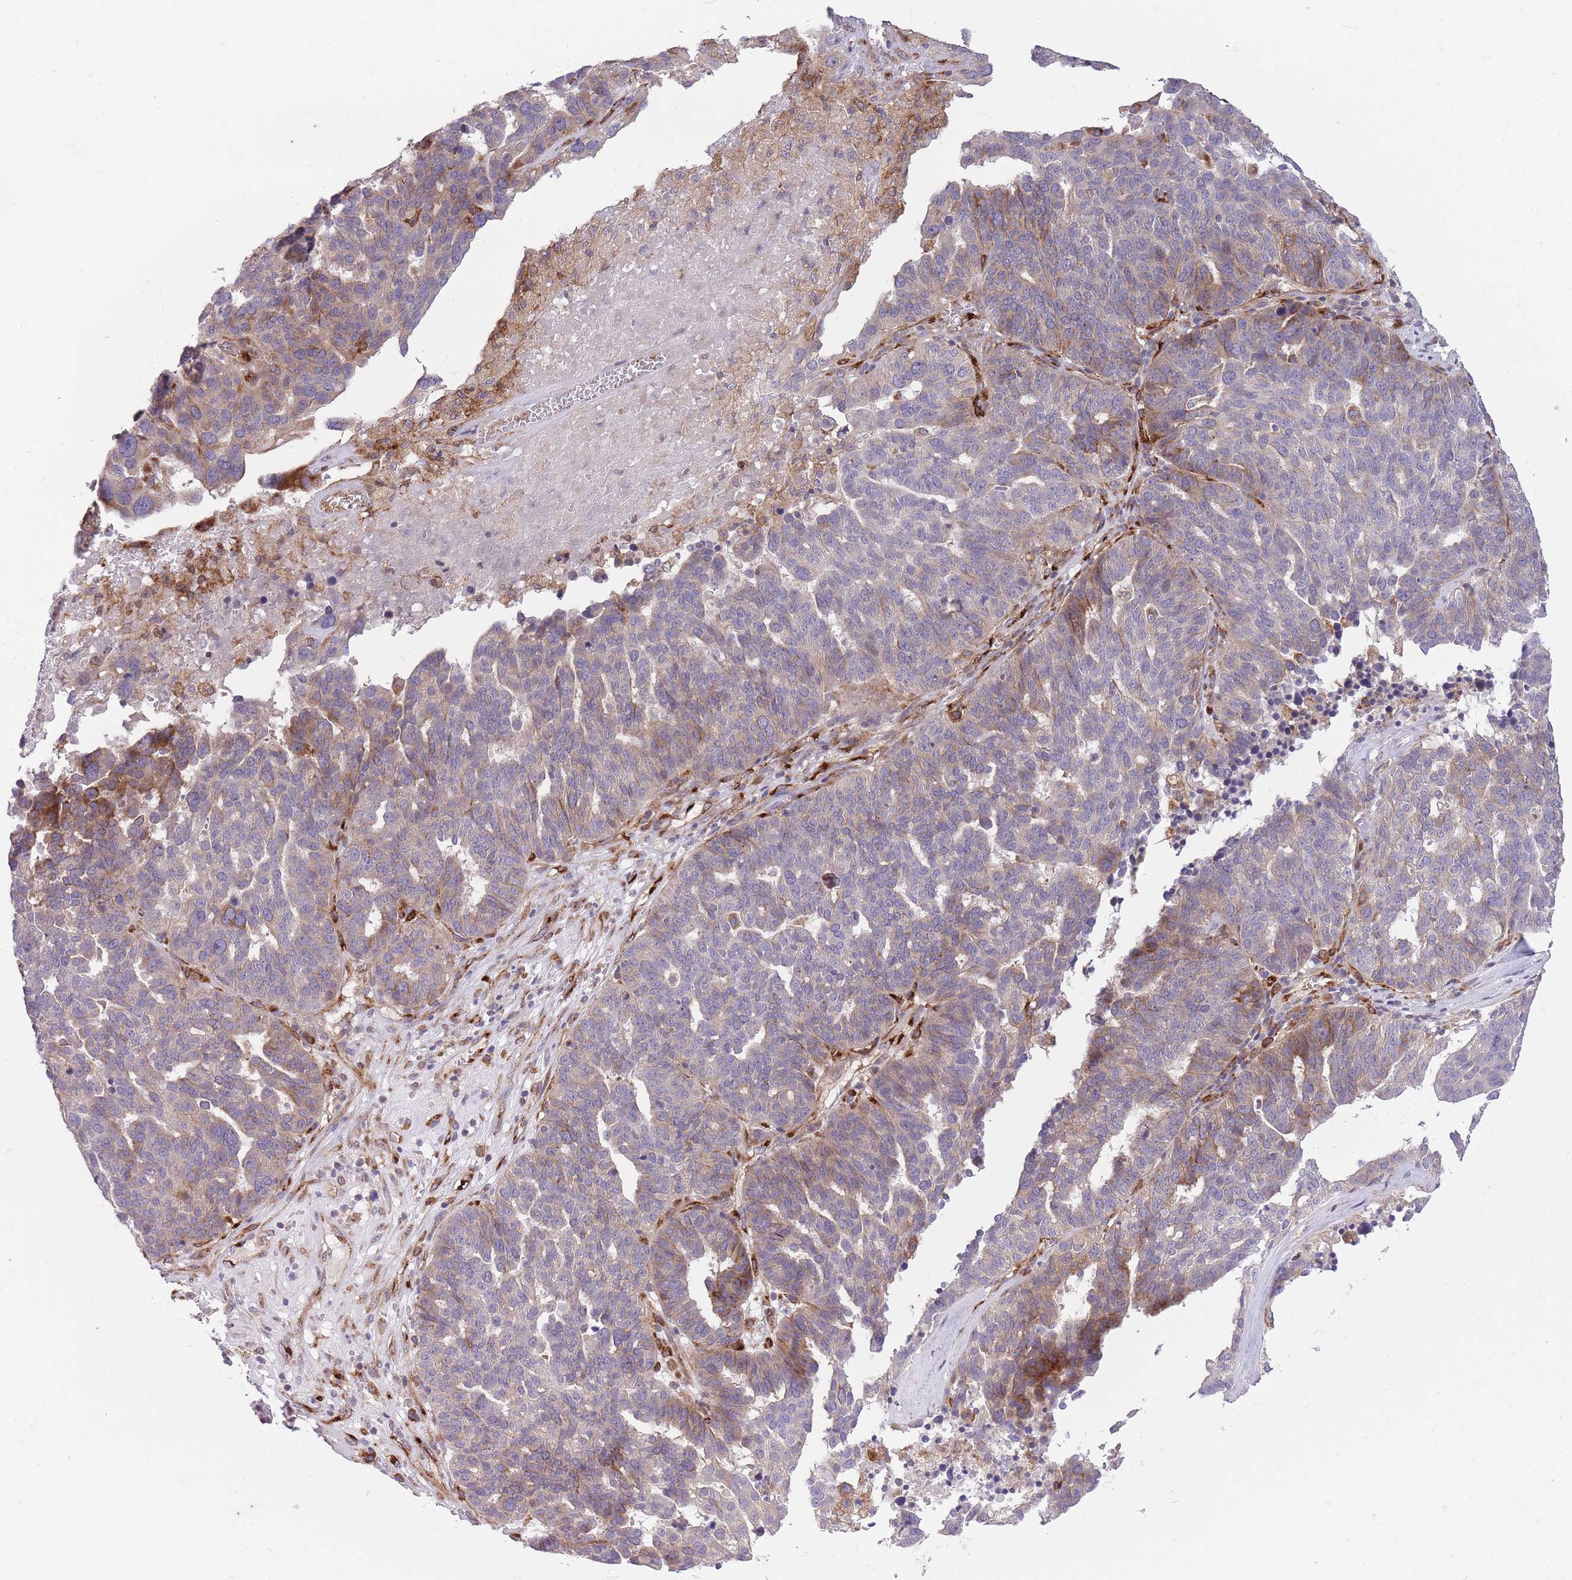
{"staining": {"intensity": "moderate", "quantity": "<25%", "location": "cytoplasmic/membranous"}, "tissue": "ovarian cancer", "cell_type": "Tumor cells", "image_type": "cancer", "snomed": [{"axis": "morphology", "description": "Cystadenocarcinoma, serous, NOS"}, {"axis": "topography", "description": "Ovary"}], "caption": "Tumor cells display moderate cytoplasmic/membranous expression in about <25% of cells in ovarian serous cystadenocarcinoma.", "gene": "CISH", "patient": {"sex": "female", "age": 59}}